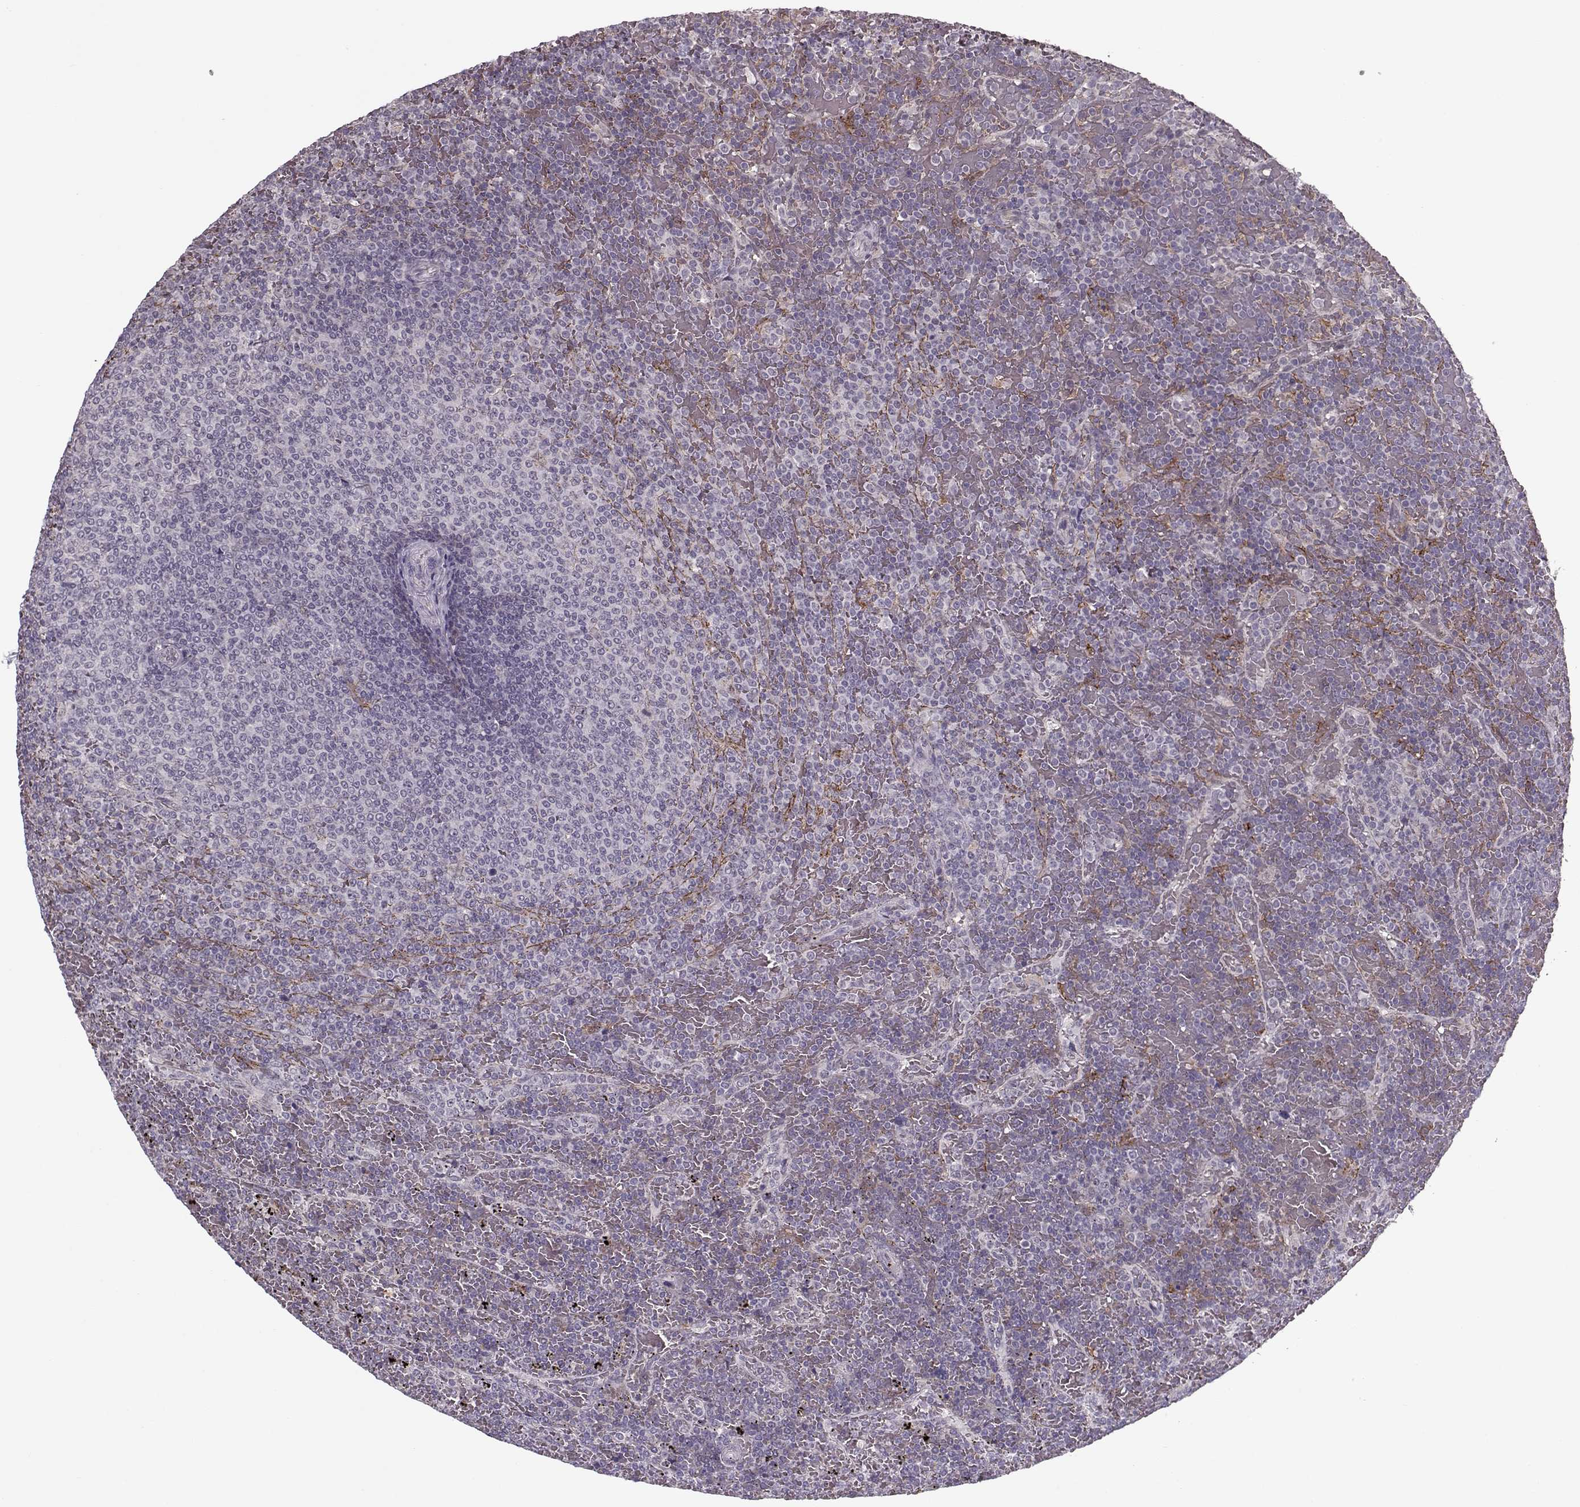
{"staining": {"intensity": "negative", "quantity": "none", "location": "none"}, "tissue": "lymphoma", "cell_type": "Tumor cells", "image_type": "cancer", "snomed": [{"axis": "morphology", "description": "Malignant lymphoma, non-Hodgkin's type, Low grade"}, {"axis": "topography", "description": "Spleen"}], "caption": "Low-grade malignant lymphoma, non-Hodgkin's type stained for a protein using immunohistochemistry demonstrates no staining tumor cells.", "gene": "DNAI3", "patient": {"sex": "female", "age": 77}}